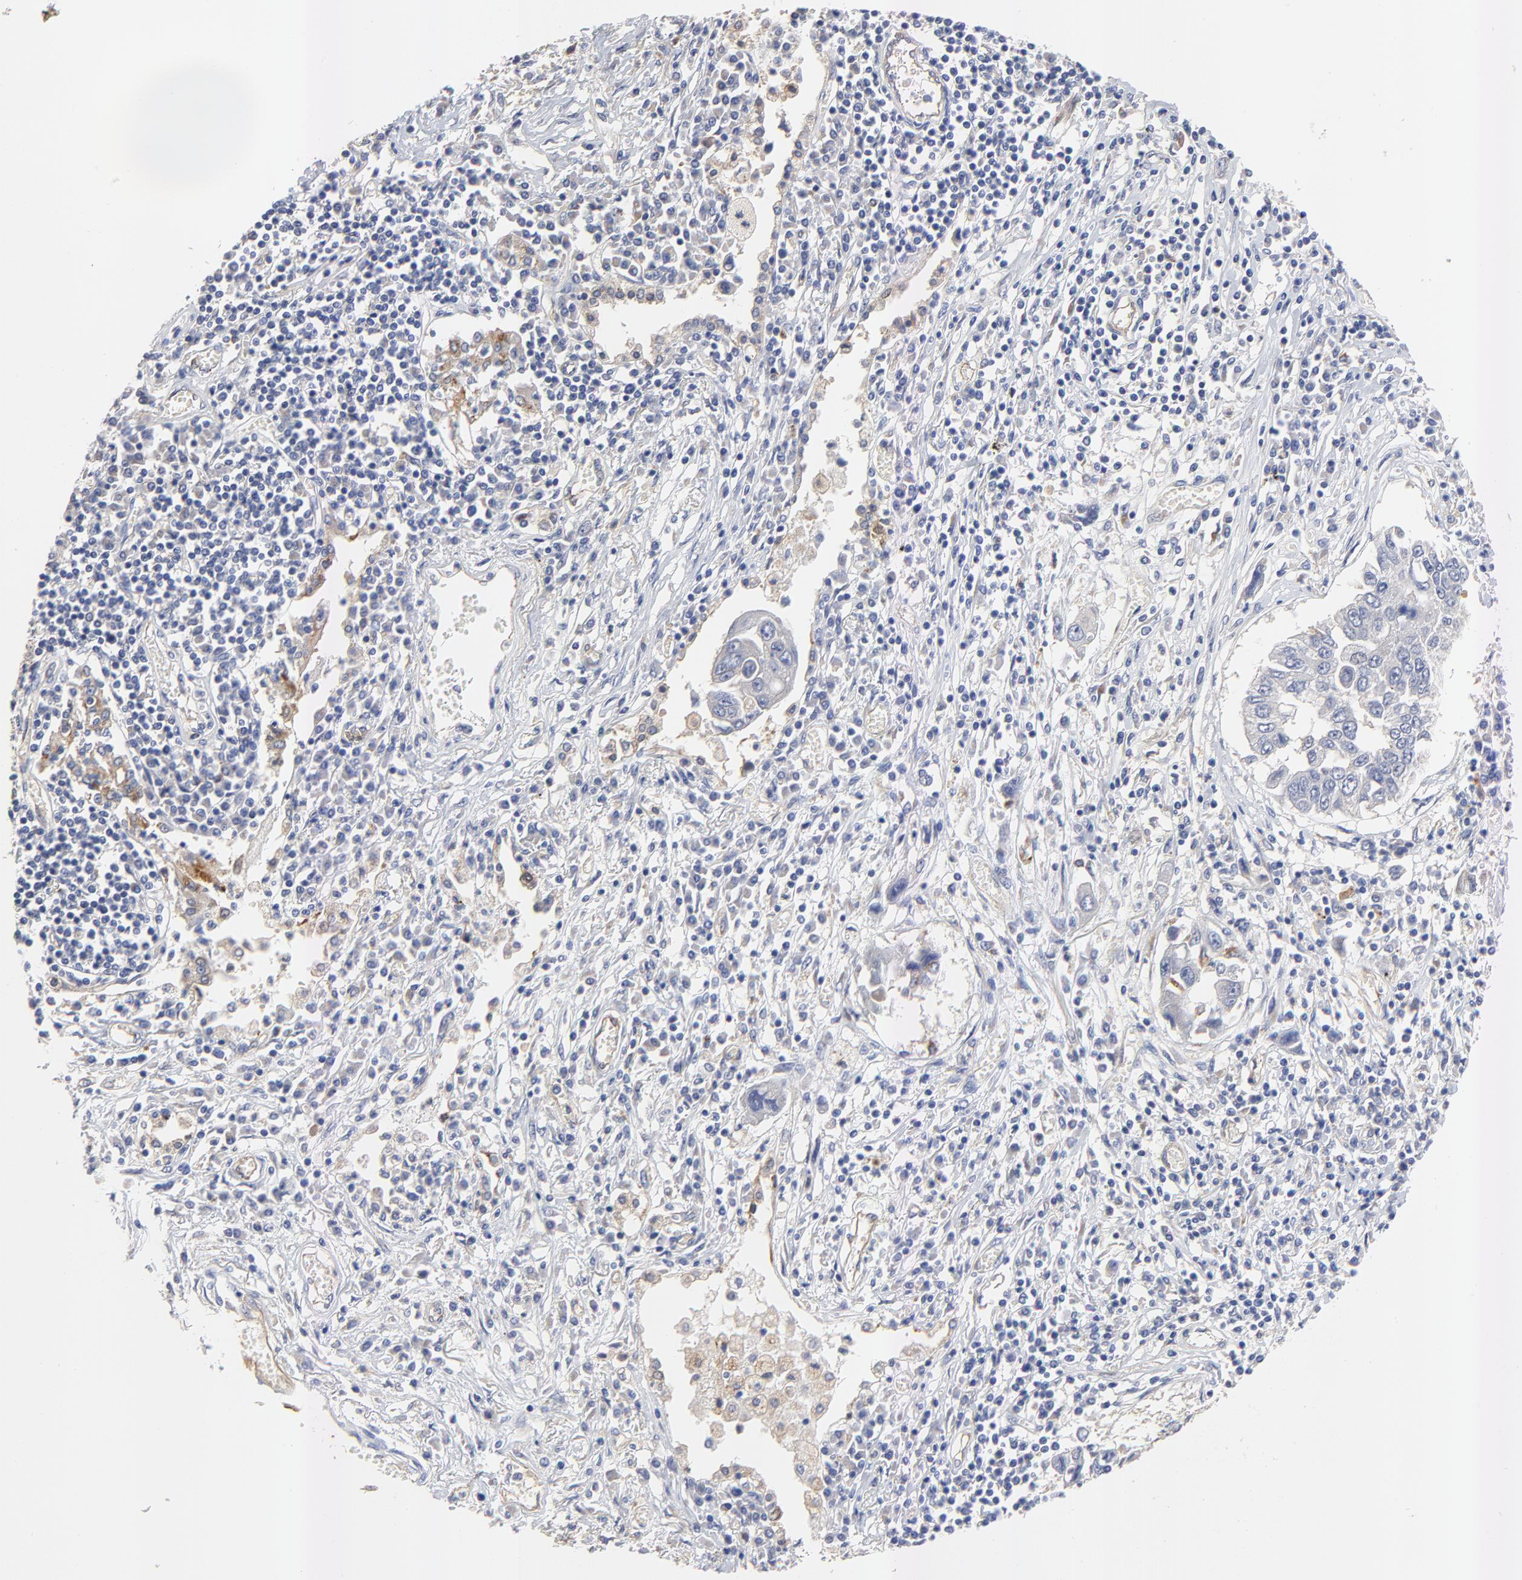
{"staining": {"intensity": "negative", "quantity": "none", "location": "none"}, "tissue": "lung cancer", "cell_type": "Tumor cells", "image_type": "cancer", "snomed": [{"axis": "morphology", "description": "Squamous cell carcinoma, NOS"}, {"axis": "topography", "description": "Lung"}], "caption": "DAB (3,3'-diaminobenzidine) immunohistochemical staining of lung cancer shows no significant expression in tumor cells. Brightfield microscopy of immunohistochemistry stained with DAB (3,3'-diaminobenzidine) (brown) and hematoxylin (blue), captured at high magnification.", "gene": "FBXL2", "patient": {"sex": "male", "age": 71}}